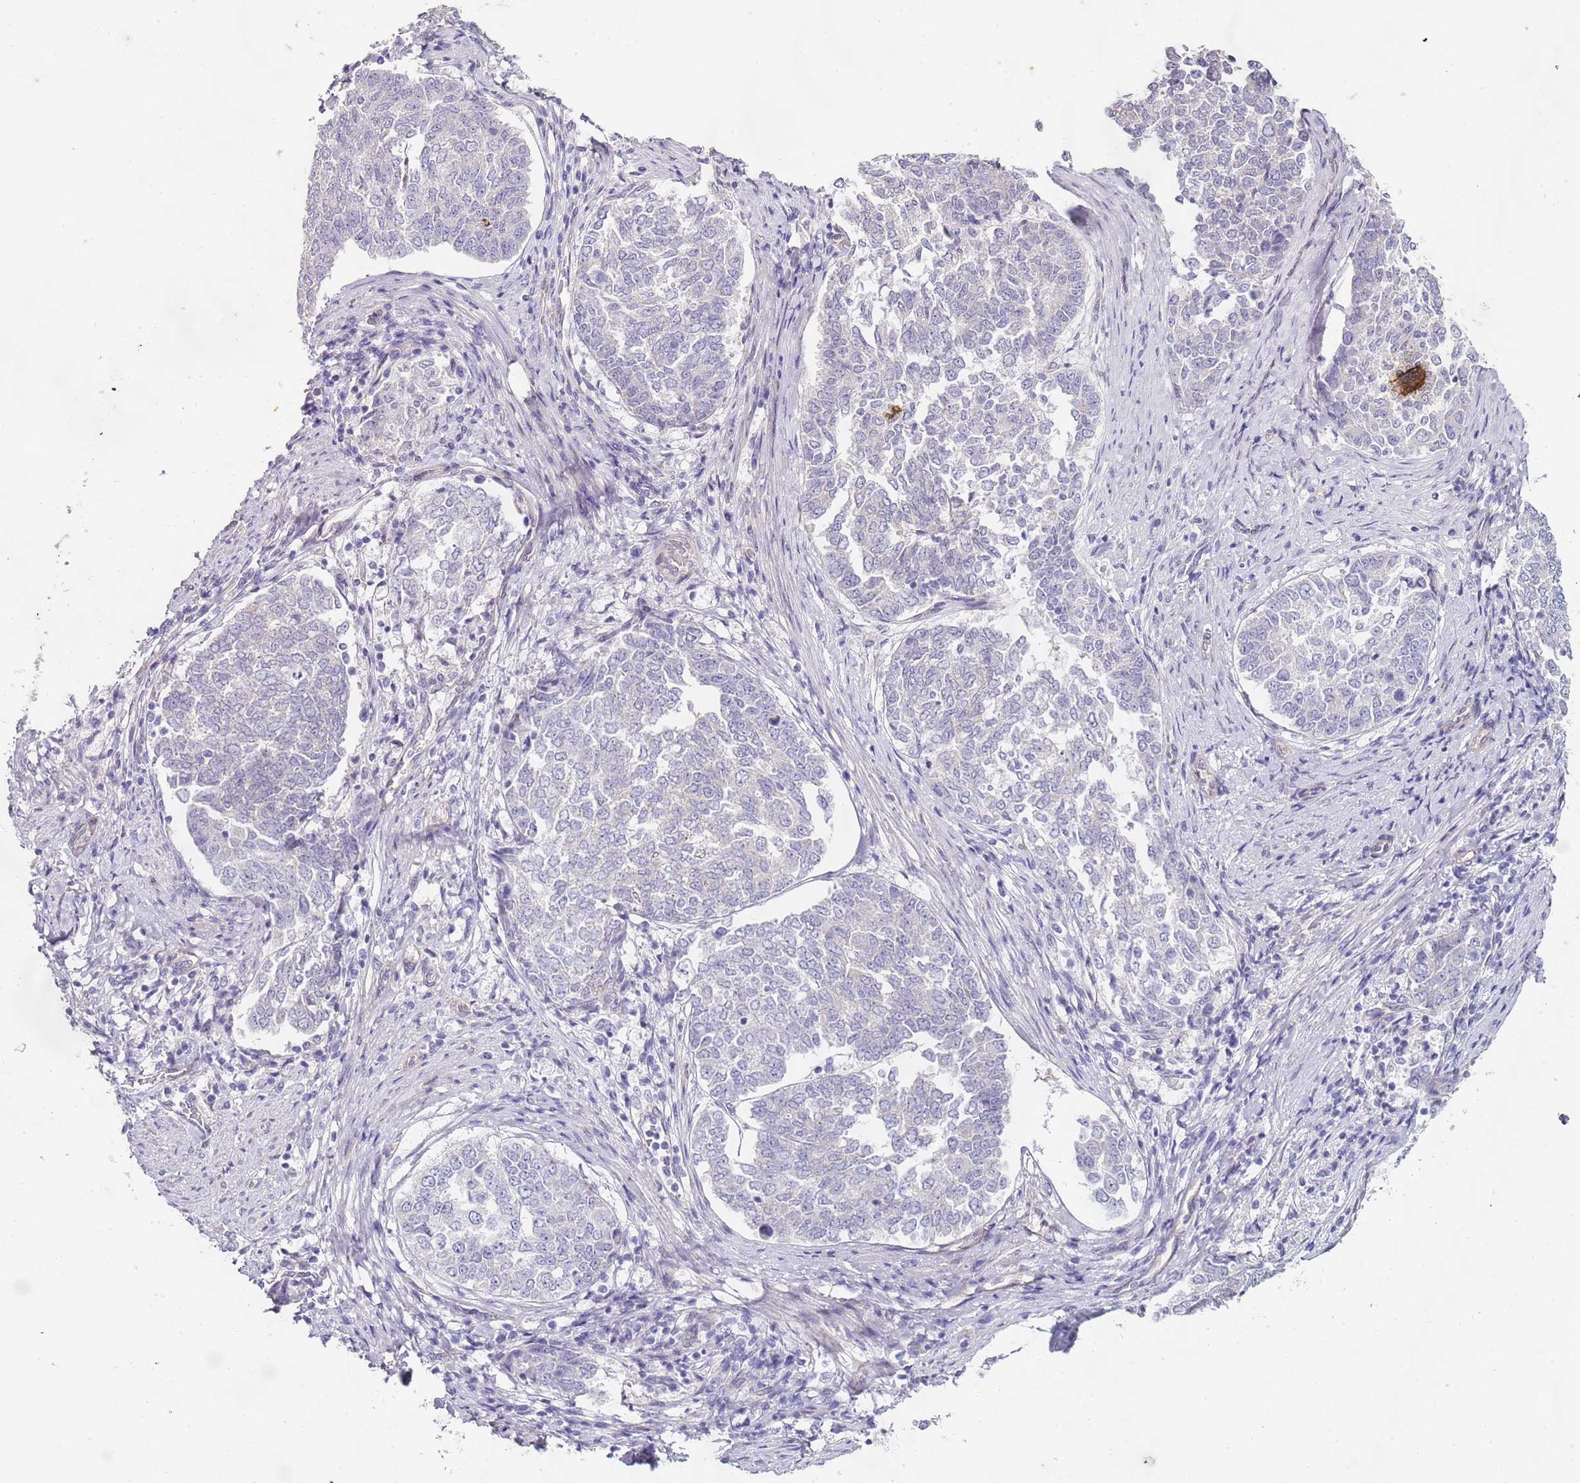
{"staining": {"intensity": "negative", "quantity": "none", "location": "none"}, "tissue": "endometrial cancer", "cell_type": "Tumor cells", "image_type": "cancer", "snomed": [{"axis": "morphology", "description": "Adenocarcinoma, NOS"}, {"axis": "topography", "description": "Endometrium"}], "caption": "Protein analysis of endometrial cancer (adenocarcinoma) demonstrates no significant positivity in tumor cells.", "gene": "TBC1D9", "patient": {"sex": "female", "age": 80}}